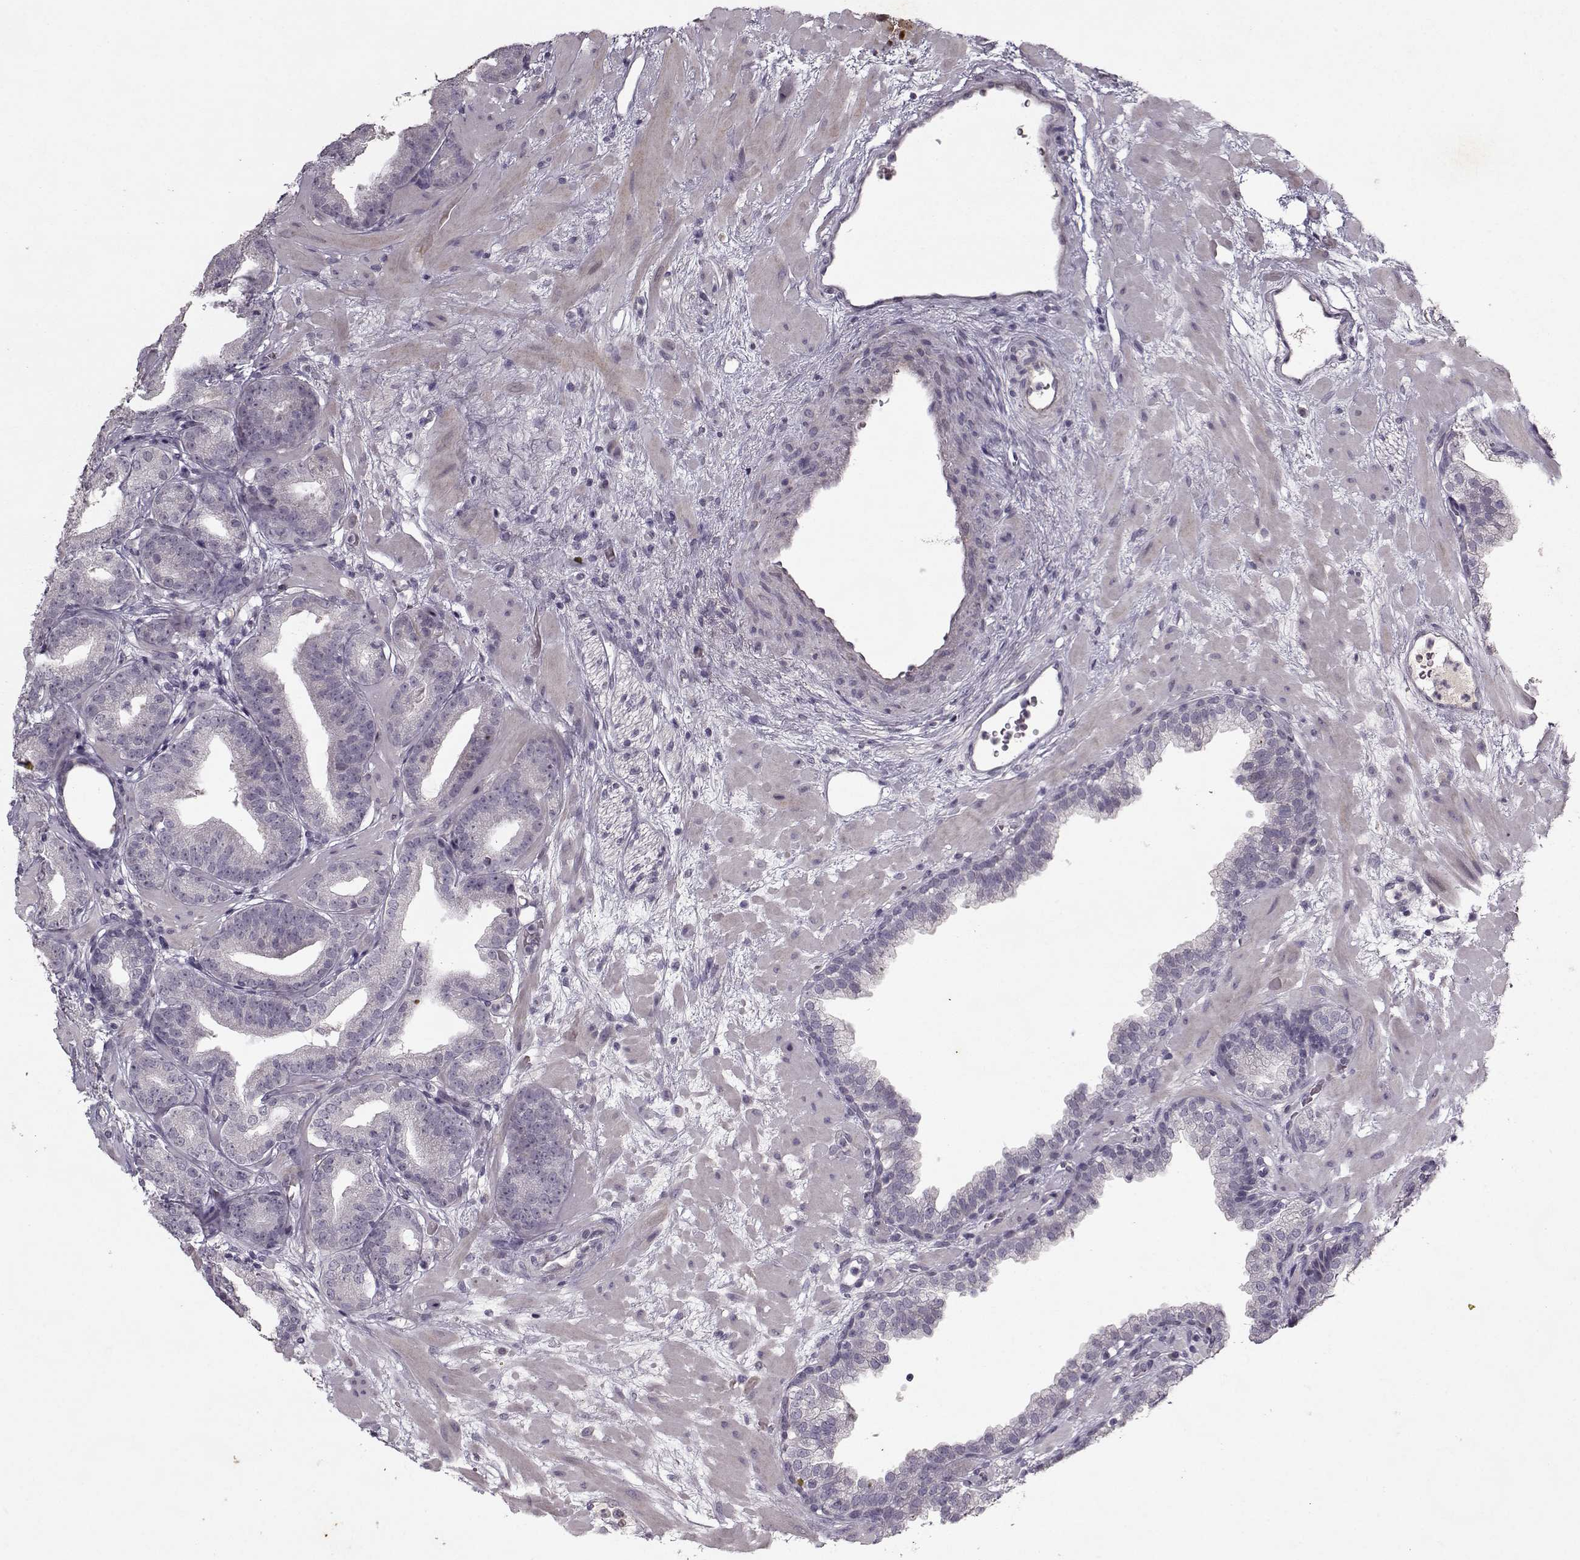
{"staining": {"intensity": "negative", "quantity": "none", "location": "none"}, "tissue": "prostate cancer", "cell_type": "Tumor cells", "image_type": "cancer", "snomed": [{"axis": "morphology", "description": "Adenocarcinoma, Low grade"}, {"axis": "topography", "description": "Prostate"}], "caption": "DAB immunohistochemical staining of prostate adenocarcinoma (low-grade) exhibits no significant positivity in tumor cells. (DAB IHC, high magnification).", "gene": "KRT9", "patient": {"sex": "male", "age": 68}}